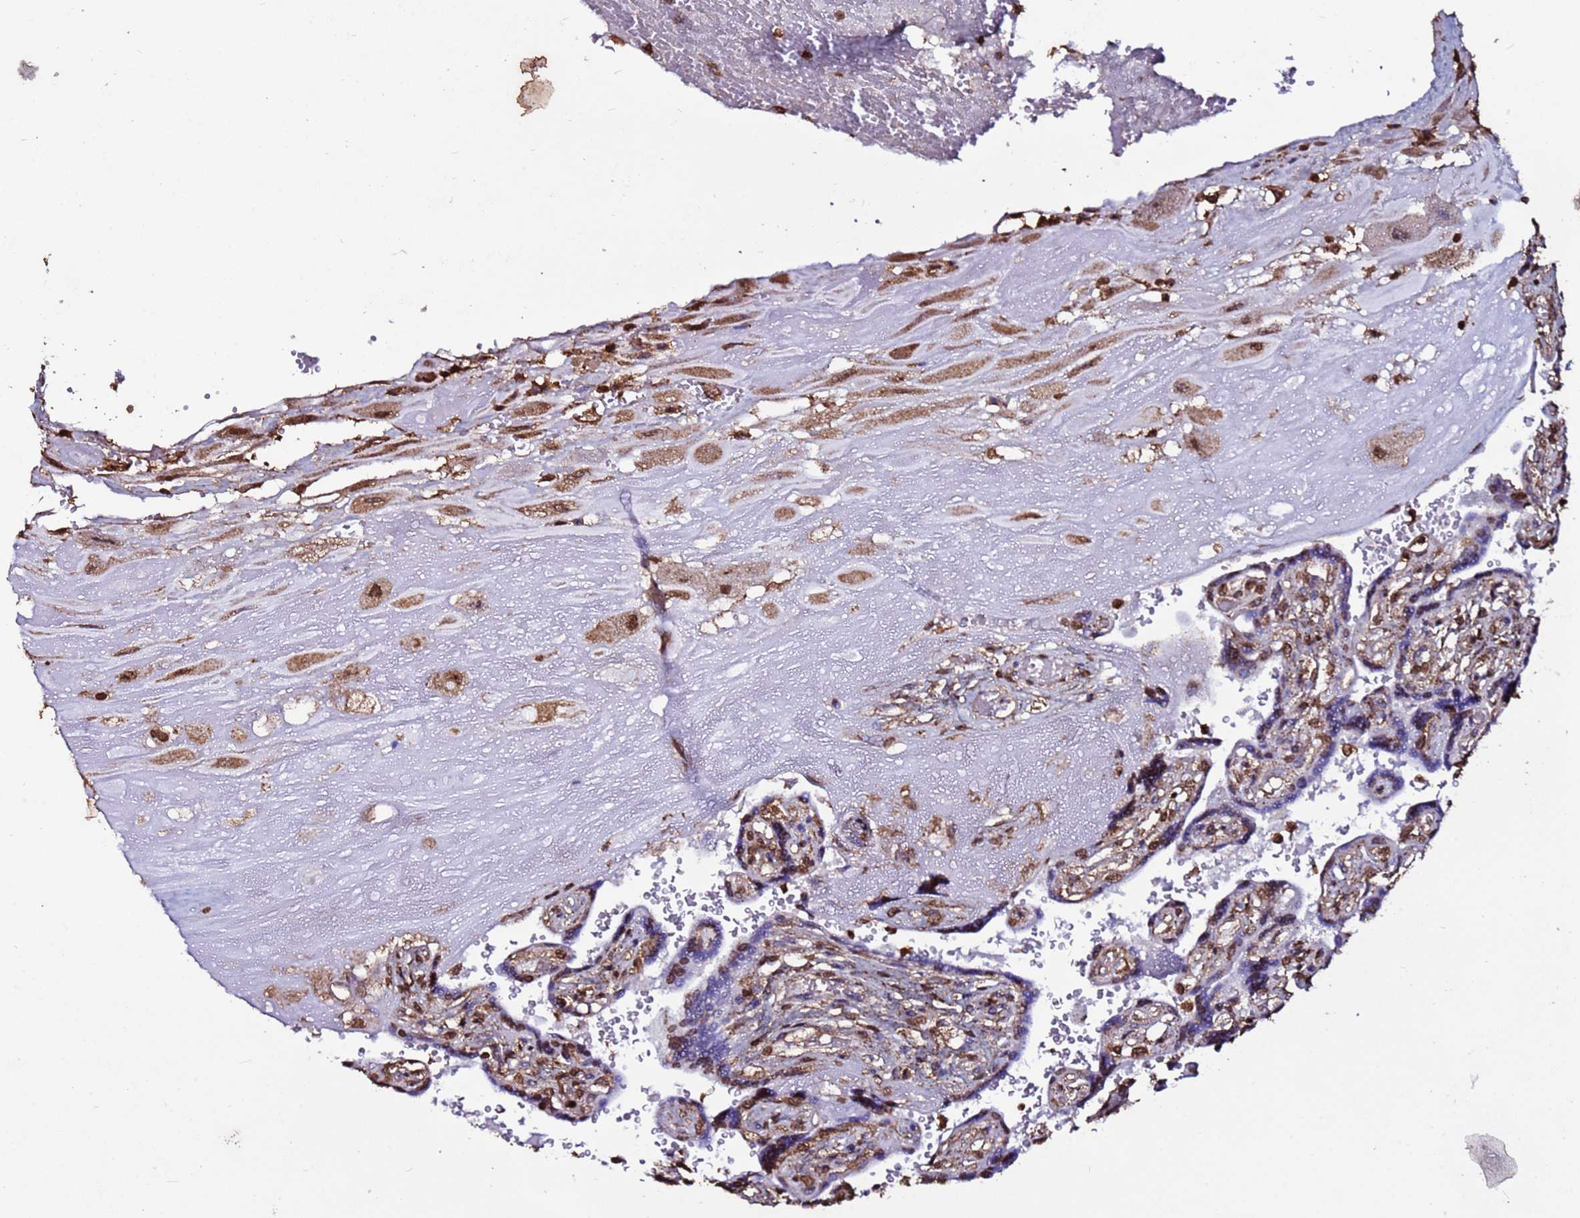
{"staining": {"intensity": "moderate", "quantity": ">75%", "location": "cytoplasmic/membranous,nuclear"}, "tissue": "placenta", "cell_type": "Decidual cells", "image_type": "normal", "snomed": [{"axis": "morphology", "description": "Normal tissue, NOS"}, {"axis": "topography", "description": "Placenta"}], "caption": "Placenta stained with DAB immunohistochemistry displays medium levels of moderate cytoplasmic/membranous,nuclear expression in approximately >75% of decidual cells. (DAB (3,3'-diaminobenzidine) IHC with brightfield microscopy, high magnification).", "gene": "TRIP6", "patient": {"sex": "female", "age": 32}}